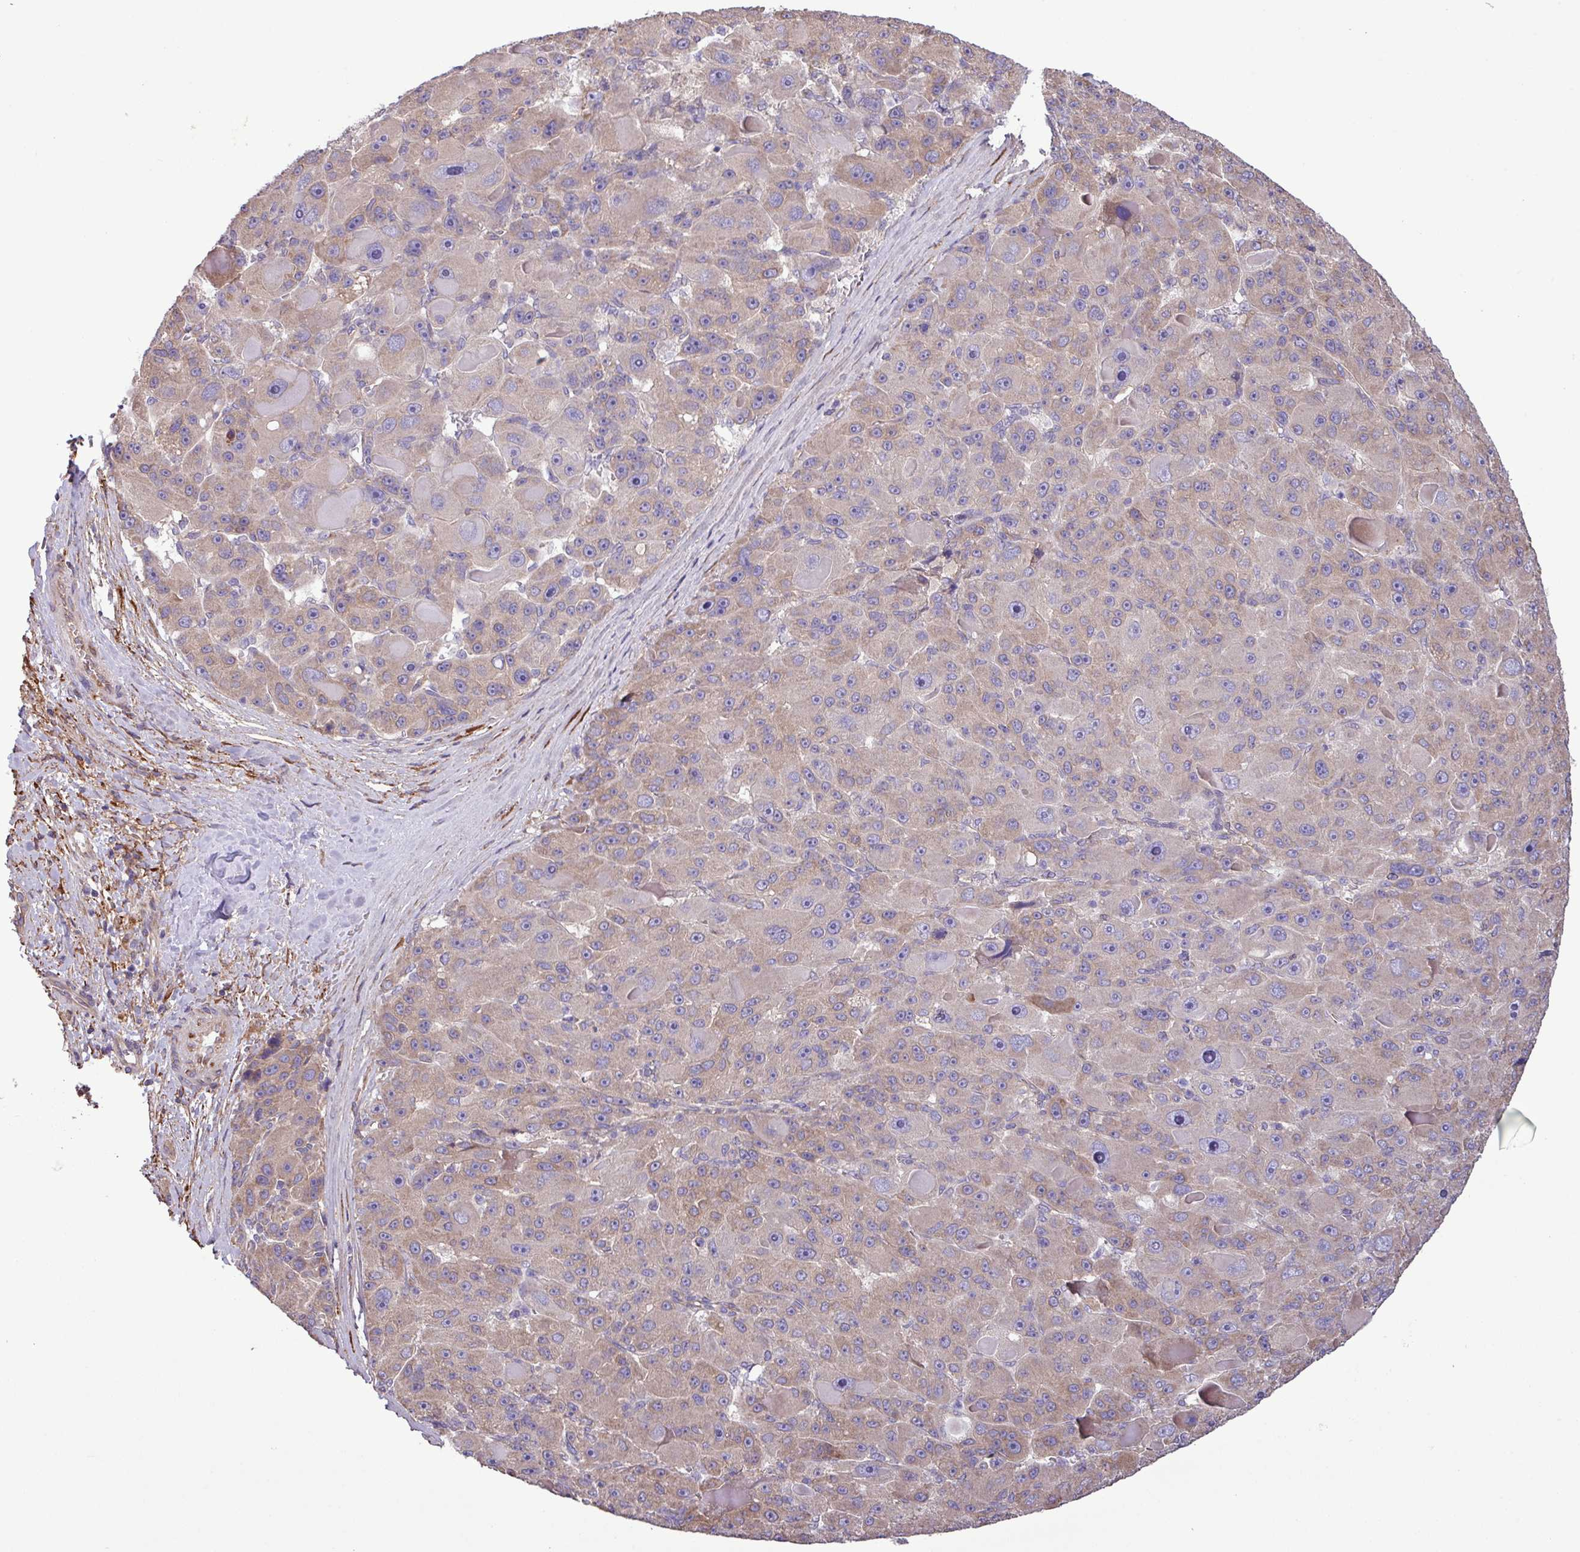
{"staining": {"intensity": "moderate", "quantity": "<25%", "location": "cytoplasmic/membranous"}, "tissue": "liver cancer", "cell_type": "Tumor cells", "image_type": "cancer", "snomed": [{"axis": "morphology", "description": "Carcinoma, Hepatocellular, NOS"}, {"axis": "topography", "description": "Liver"}], "caption": "There is low levels of moderate cytoplasmic/membranous staining in tumor cells of liver hepatocellular carcinoma, as demonstrated by immunohistochemical staining (brown color).", "gene": "MEGF6", "patient": {"sex": "male", "age": 76}}